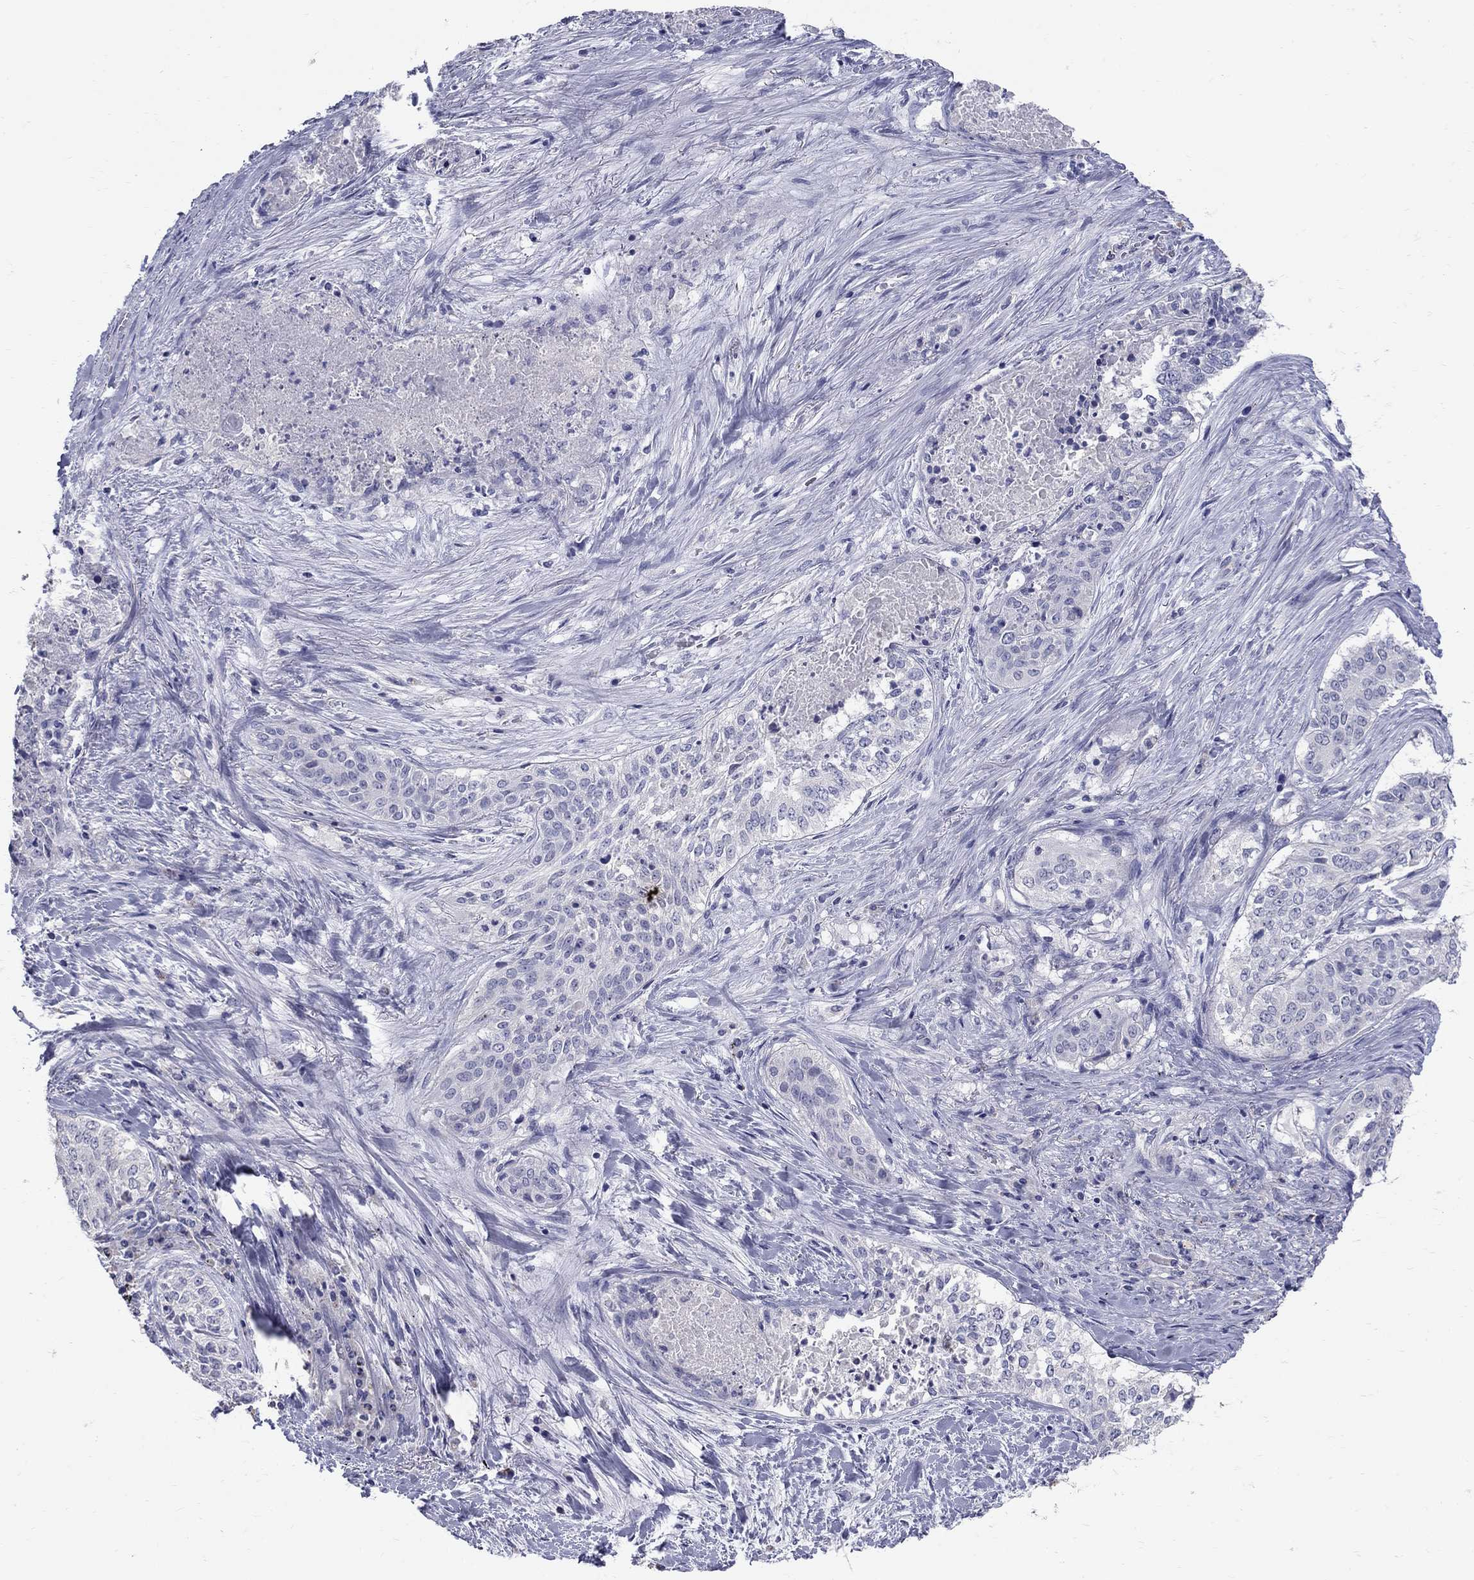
{"staining": {"intensity": "negative", "quantity": "none", "location": "none"}, "tissue": "lung cancer", "cell_type": "Tumor cells", "image_type": "cancer", "snomed": [{"axis": "morphology", "description": "Squamous cell carcinoma, NOS"}, {"axis": "topography", "description": "Lung"}], "caption": "Squamous cell carcinoma (lung) was stained to show a protein in brown. There is no significant positivity in tumor cells.", "gene": "TP53TG5", "patient": {"sex": "male", "age": 64}}